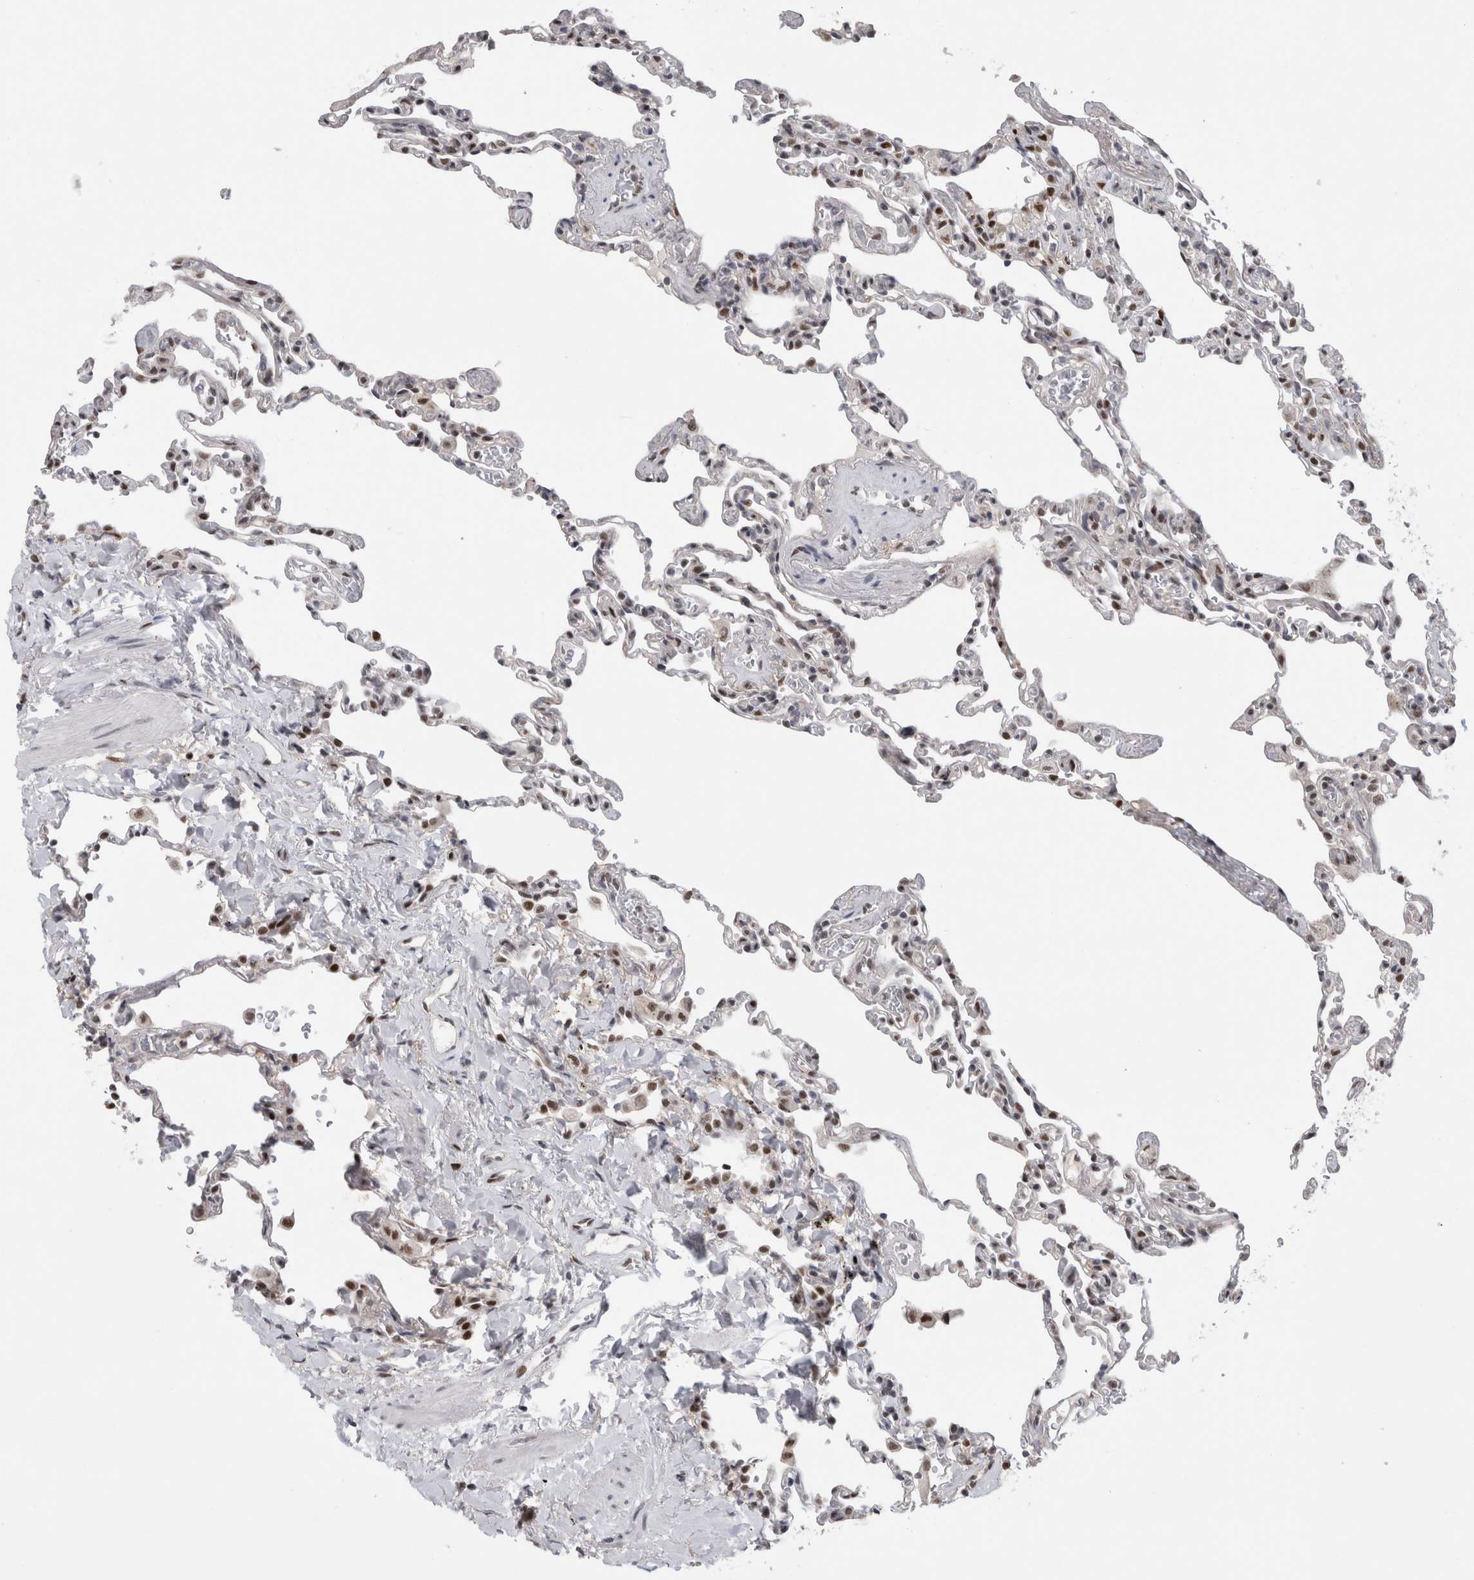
{"staining": {"intensity": "moderate", "quantity": "25%-75%", "location": "nuclear"}, "tissue": "lung", "cell_type": "Alveolar cells", "image_type": "normal", "snomed": [{"axis": "morphology", "description": "Normal tissue, NOS"}, {"axis": "topography", "description": "Lung"}], "caption": "Immunohistochemistry (IHC) micrograph of unremarkable lung: lung stained using immunohistochemistry demonstrates medium levels of moderate protein expression localized specifically in the nuclear of alveolar cells, appearing as a nuclear brown color.", "gene": "SRARP", "patient": {"sex": "male", "age": 59}}